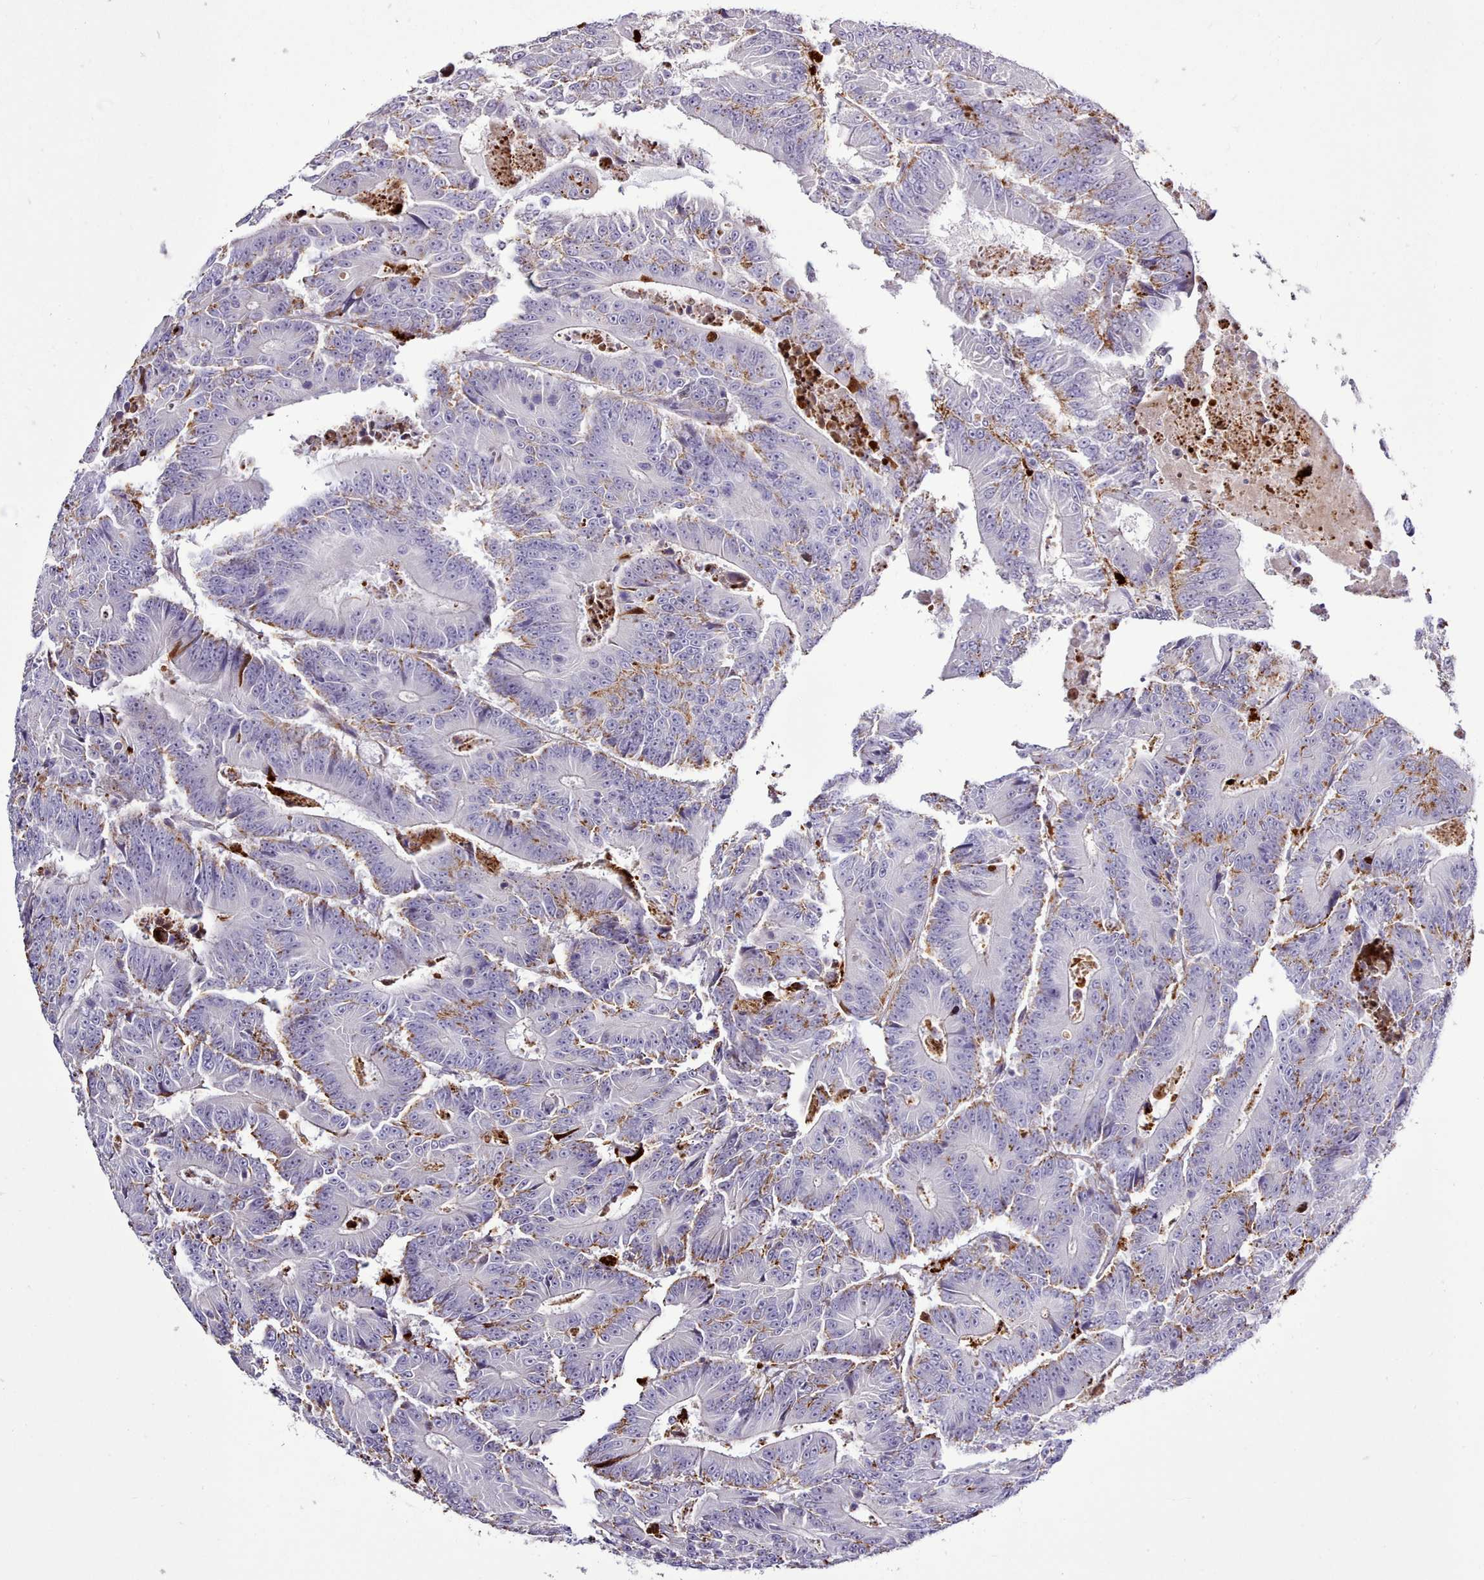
{"staining": {"intensity": "moderate", "quantity": "<25%", "location": "cytoplasmic/membranous"}, "tissue": "colorectal cancer", "cell_type": "Tumor cells", "image_type": "cancer", "snomed": [{"axis": "morphology", "description": "Adenocarcinoma, NOS"}, {"axis": "topography", "description": "Colon"}], "caption": "Immunohistochemistry staining of adenocarcinoma (colorectal), which shows low levels of moderate cytoplasmic/membranous positivity in about <25% of tumor cells indicating moderate cytoplasmic/membranous protein expression. The staining was performed using DAB (3,3'-diaminobenzidine) (brown) for protein detection and nuclei were counterstained in hematoxylin (blue).", "gene": "SRD5A1", "patient": {"sex": "male", "age": 83}}